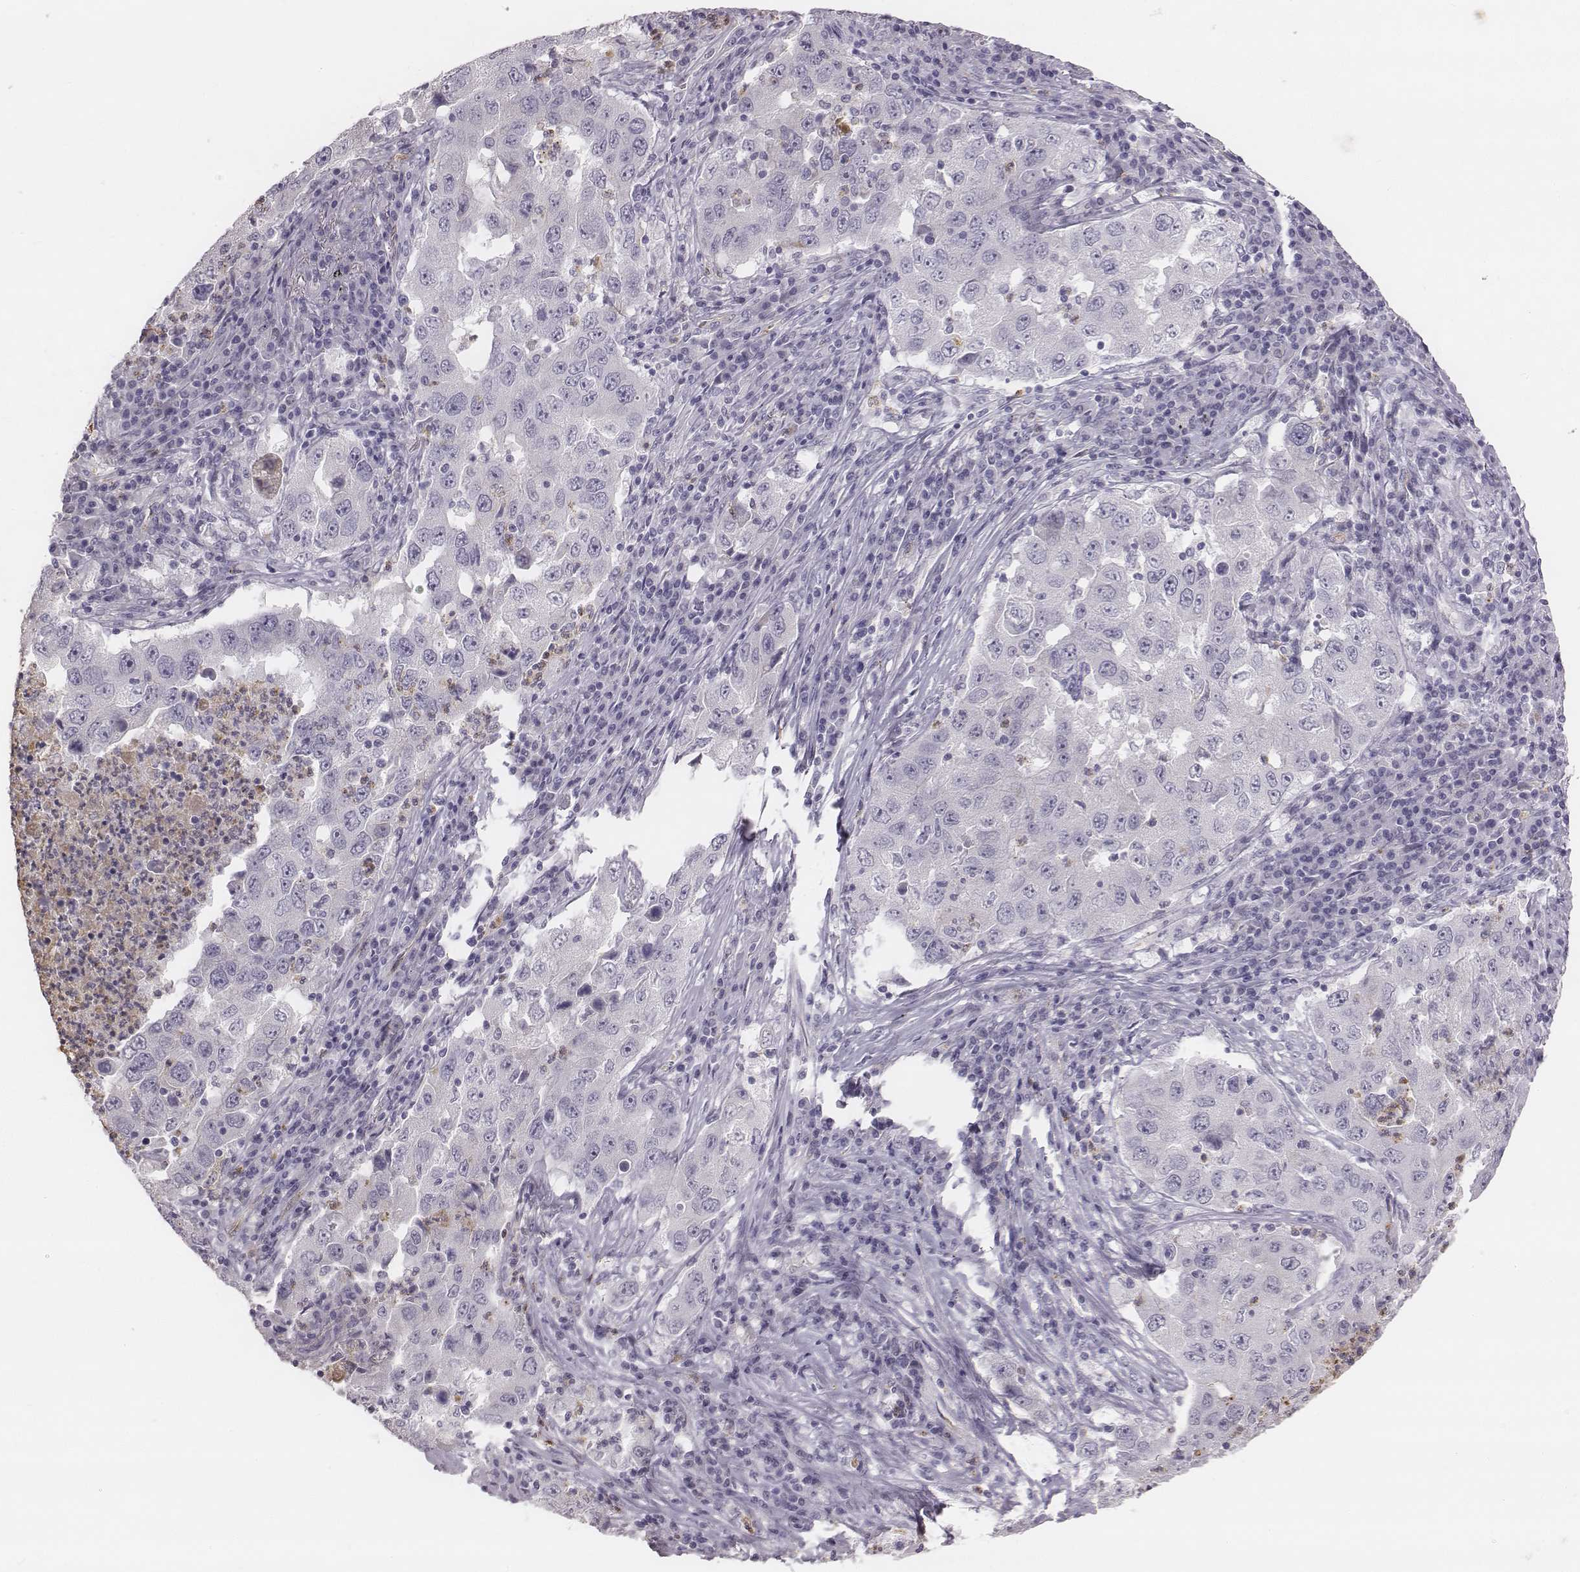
{"staining": {"intensity": "negative", "quantity": "none", "location": "none"}, "tissue": "lung cancer", "cell_type": "Tumor cells", "image_type": "cancer", "snomed": [{"axis": "morphology", "description": "Adenocarcinoma, NOS"}, {"axis": "topography", "description": "Lung"}], "caption": "Immunohistochemical staining of human lung cancer reveals no significant expression in tumor cells.", "gene": "KCNJ12", "patient": {"sex": "male", "age": 73}}